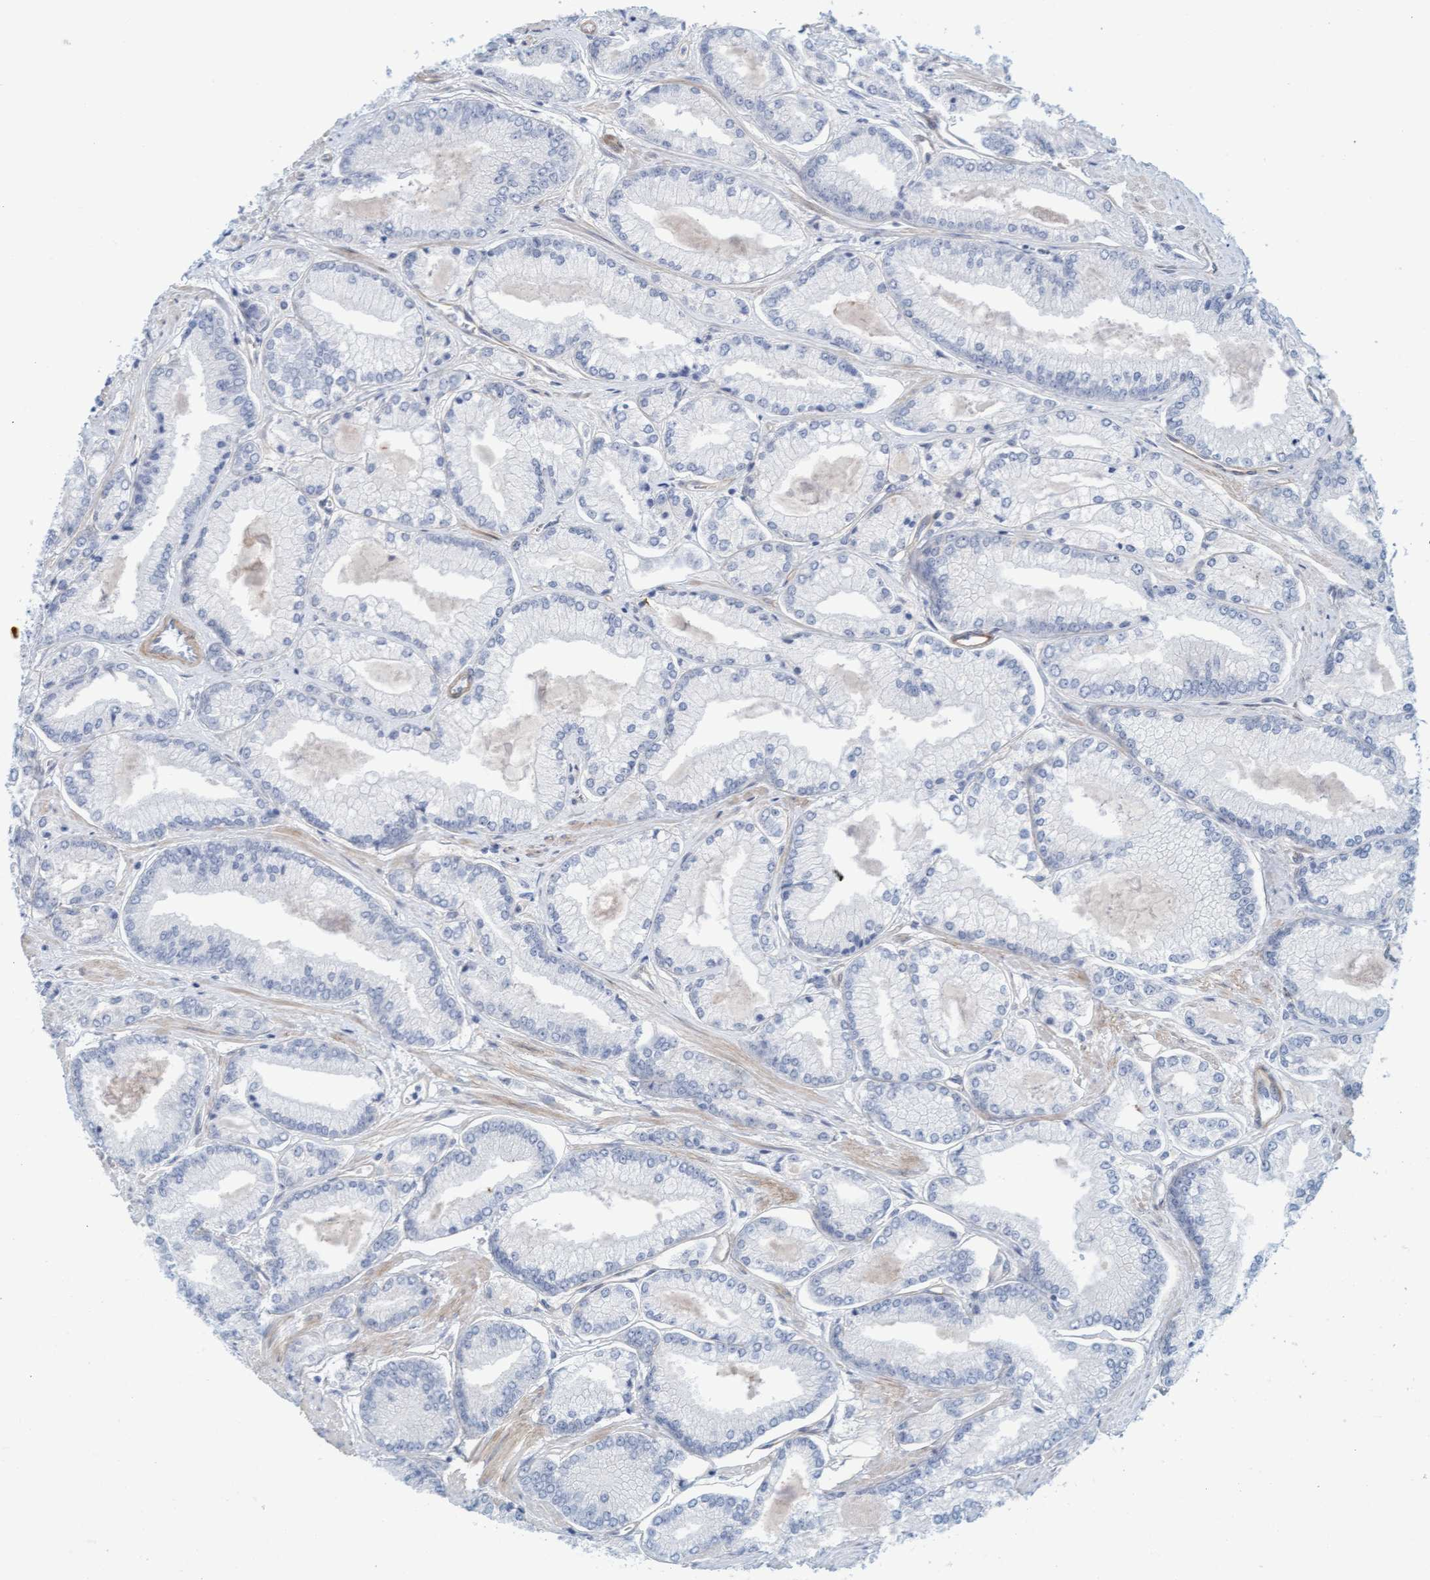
{"staining": {"intensity": "negative", "quantity": "none", "location": "none"}, "tissue": "prostate cancer", "cell_type": "Tumor cells", "image_type": "cancer", "snomed": [{"axis": "morphology", "description": "Adenocarcinoma, Low grade"}, {"axis": "topography", "description": "Prostate"}], "caption": "Tumor cells are negative for protein expression in human prostate cancer. The staining is performed using DAB (3,3'-diaminobenzidine) brown chromogen with nuclei counter-stained in using hematoxylin.", "gene": "TSTD2", "patient": {"sex": "male", "age": 52}}